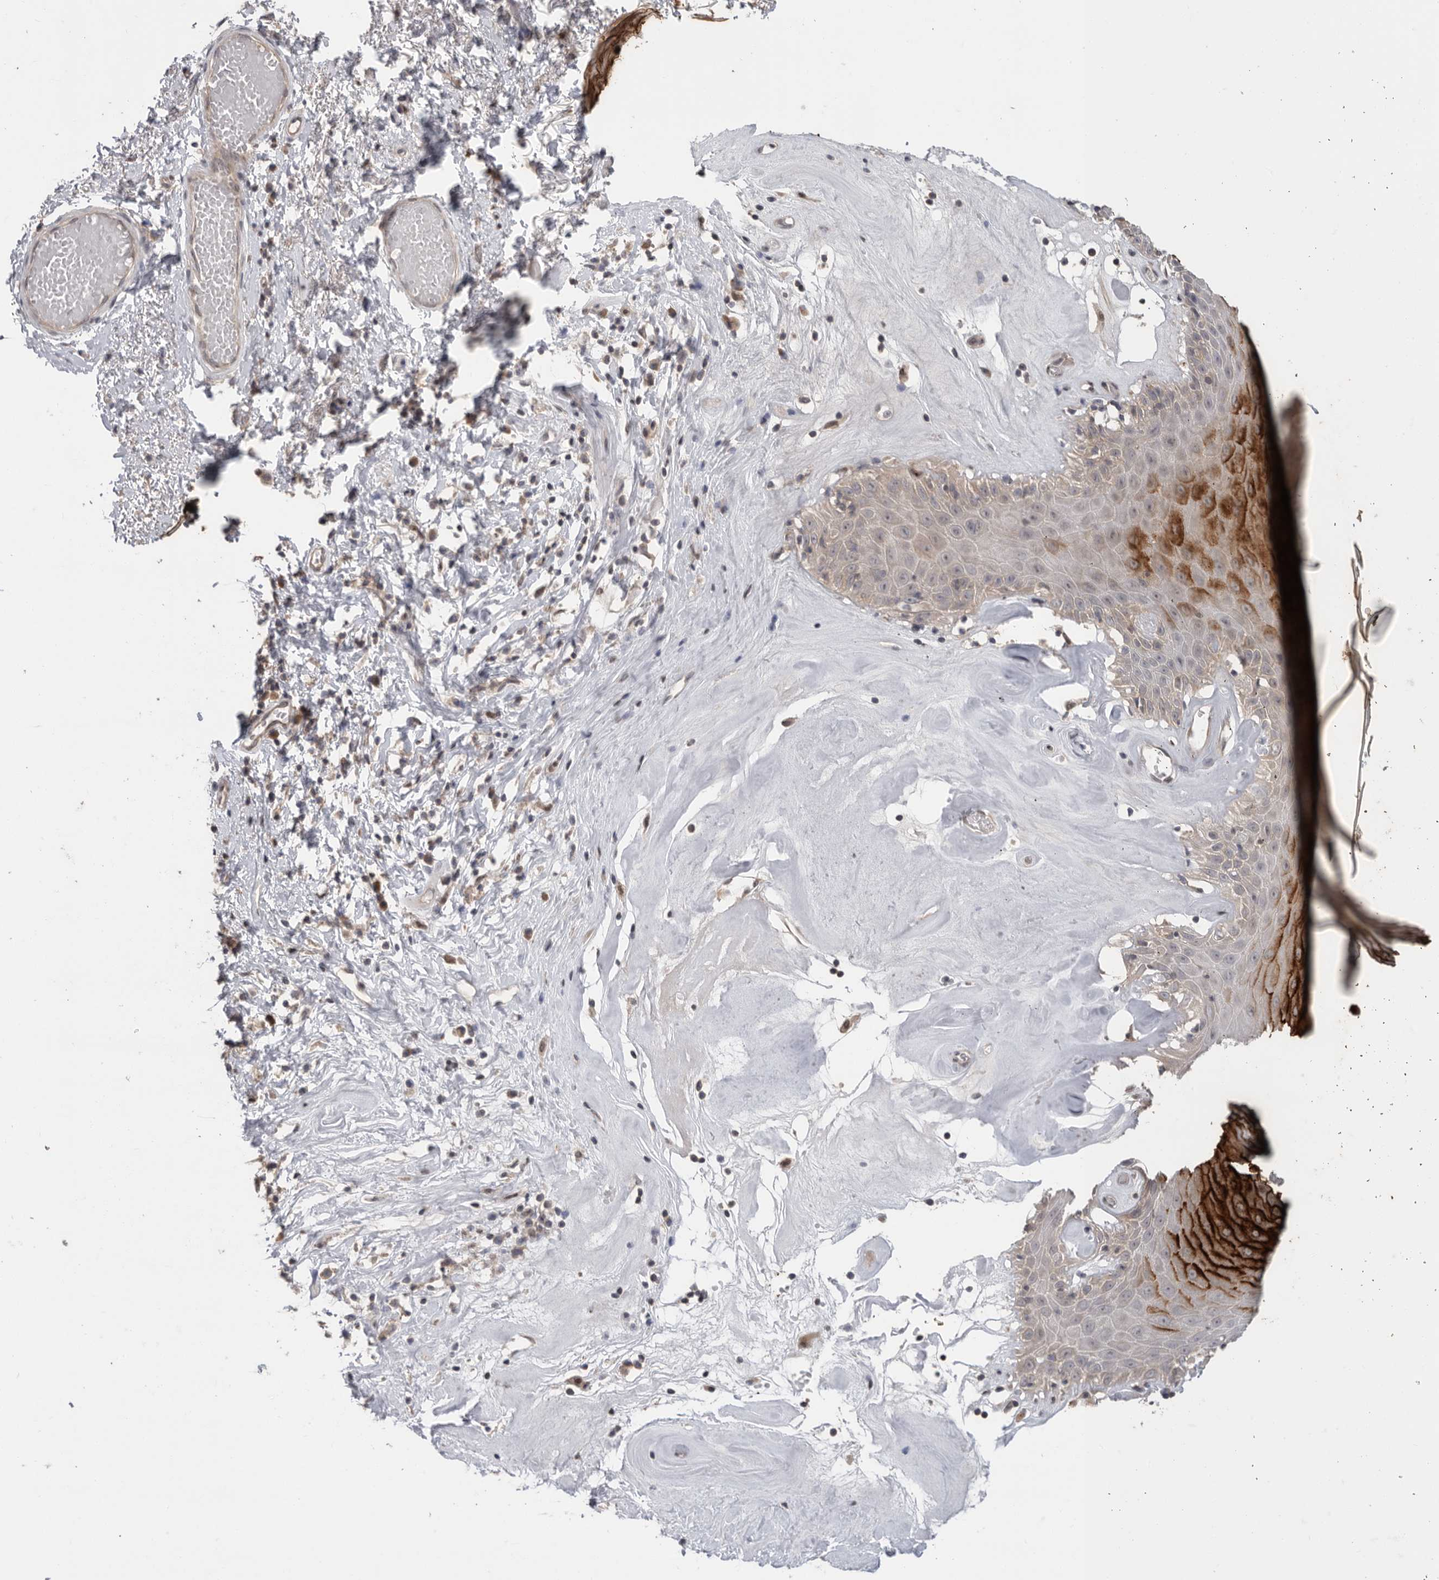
{"staining": {"intensity": "strong", "quantity": "<25%", "location": "cytoplasmic/membranous"}, "tissue": "skin", "cell_type": "Epidermal cells", "image_type": "normal", "snomed": [{"axis": "morphology", "description": "Normal tissue, NOS"}, {"axis": "morphology", "description": "Inflammation, NOS"}, {"axis": "topography", "description": "Vulva"}], "caption": "Immunohistochemistry (DAB) staining of benign skin displays strong cytoplasmic/membranous protein positivity in approximately <25% of epidermal cells.", "gene": "KLK5", "patient": {"sex": "female", "age": 84}}